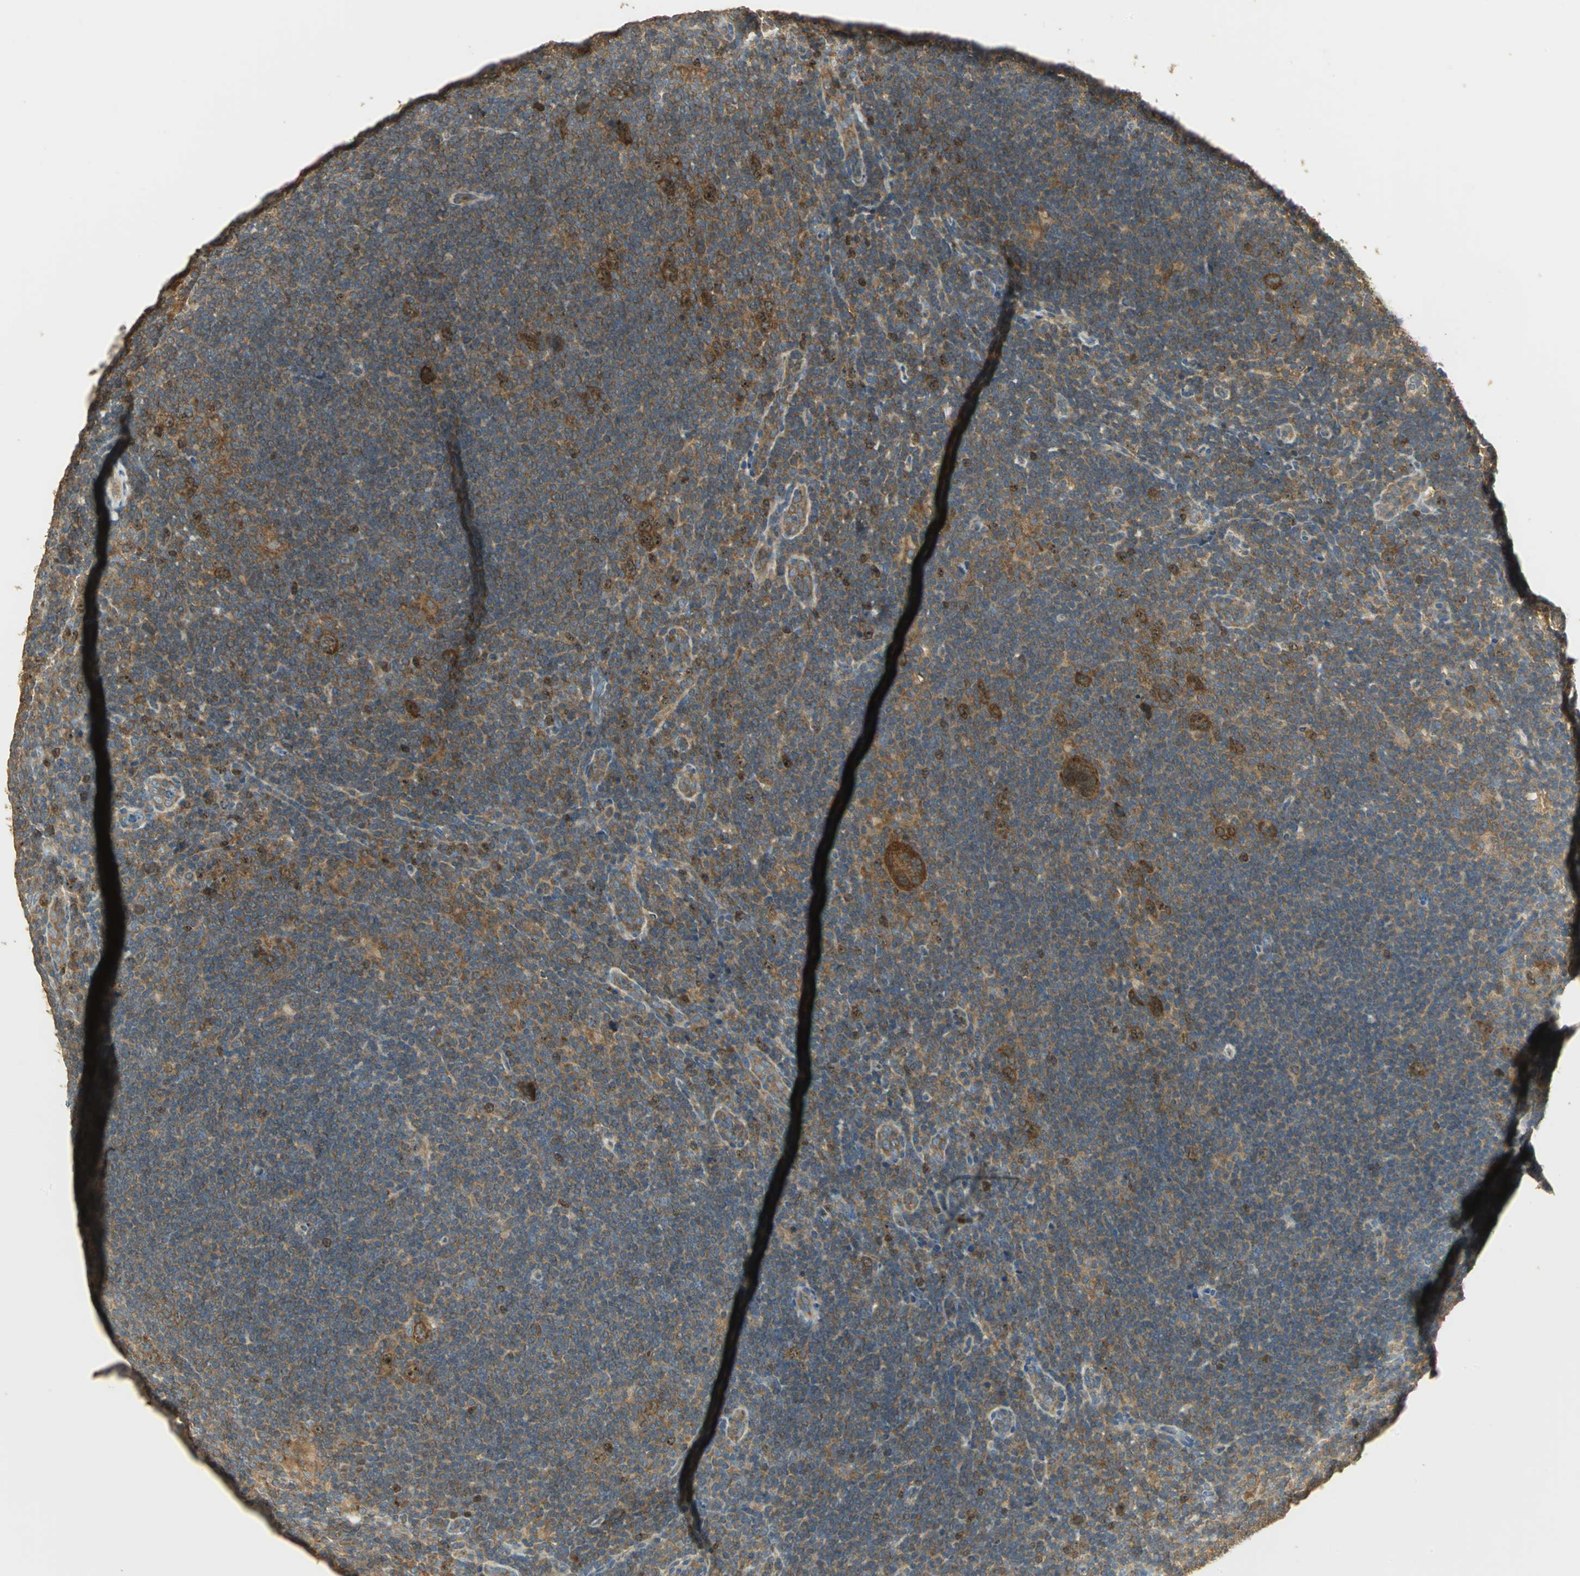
{"staining": {"intensity": "moderate", "quantity": ">75%", "location": "cytoplasmic/membranous"}, "tissue": "lymphoma", "cell_type": "Tumor cells", "image_type": "cancer", "snomed": [{"axis": "morphology", "description": "Hodgkin's disease, NOS"}, {"axis": "topography", "description": "Lymph node"}], "caption": "Hodgkin's disease stained for a protein exhibits moderate cytoplasmic/membranous positivity in tumor cells.", "gene": "RARS1", "patient": {"sex": "female", "age": 57}}